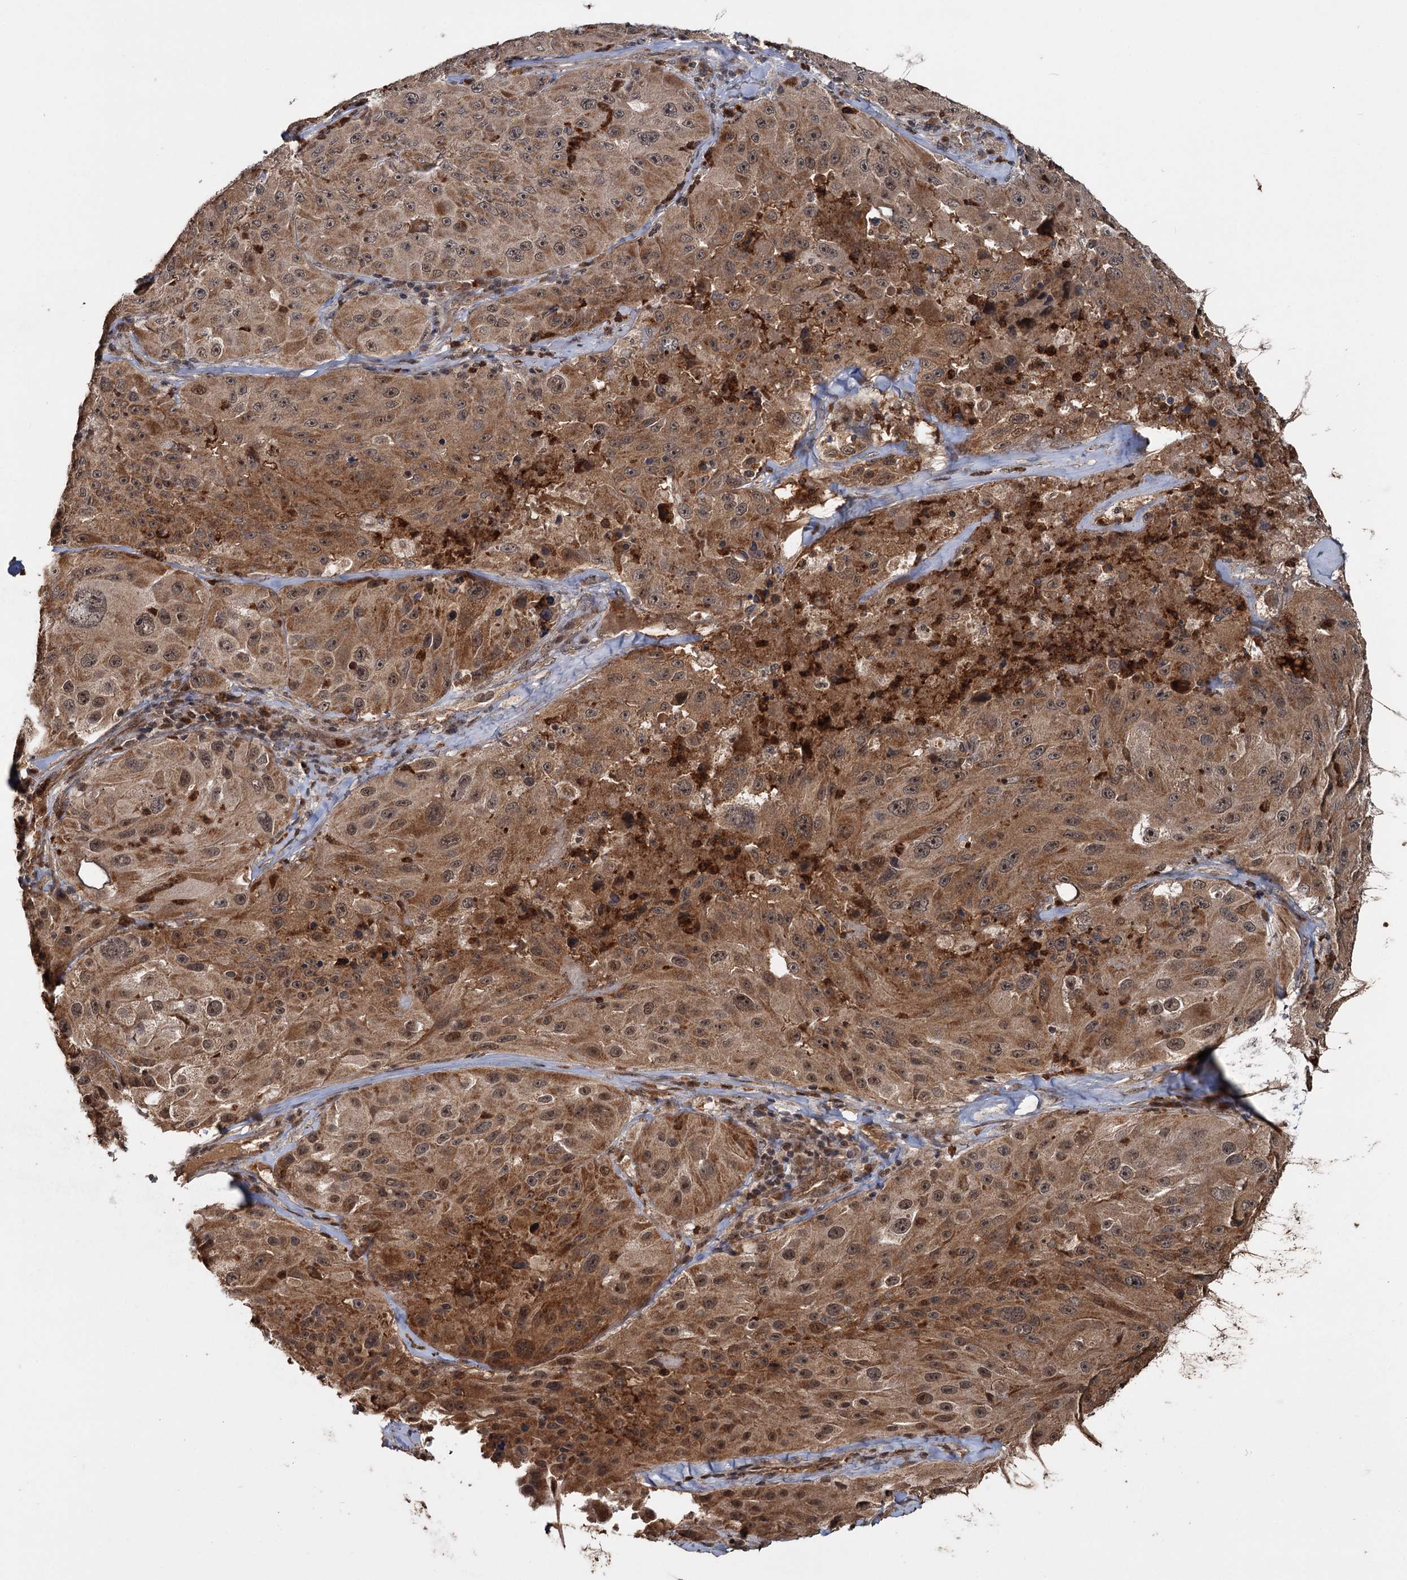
{"staining": {"intensity": "moderate", "quantity": ">75%", "location": "cytoplasmic/membranous,nuclear"}, "tissue": "melanoma", "cell_type": "Tumor cells", "image_type": "cancer", "snomed": [{"axis": "morphology", "description": "Malignant melanoma, Metastatic site"}, {"axis": "topography", "description": "Lymph node"}], "caption": "Tumor cells show medium levels of moderate cytoplasmic/membranous and nuclear staining in approximately >75% of cells in melanoma.", "gene": "KANSL2", "patient": {"sex": "male", "age": 62}}